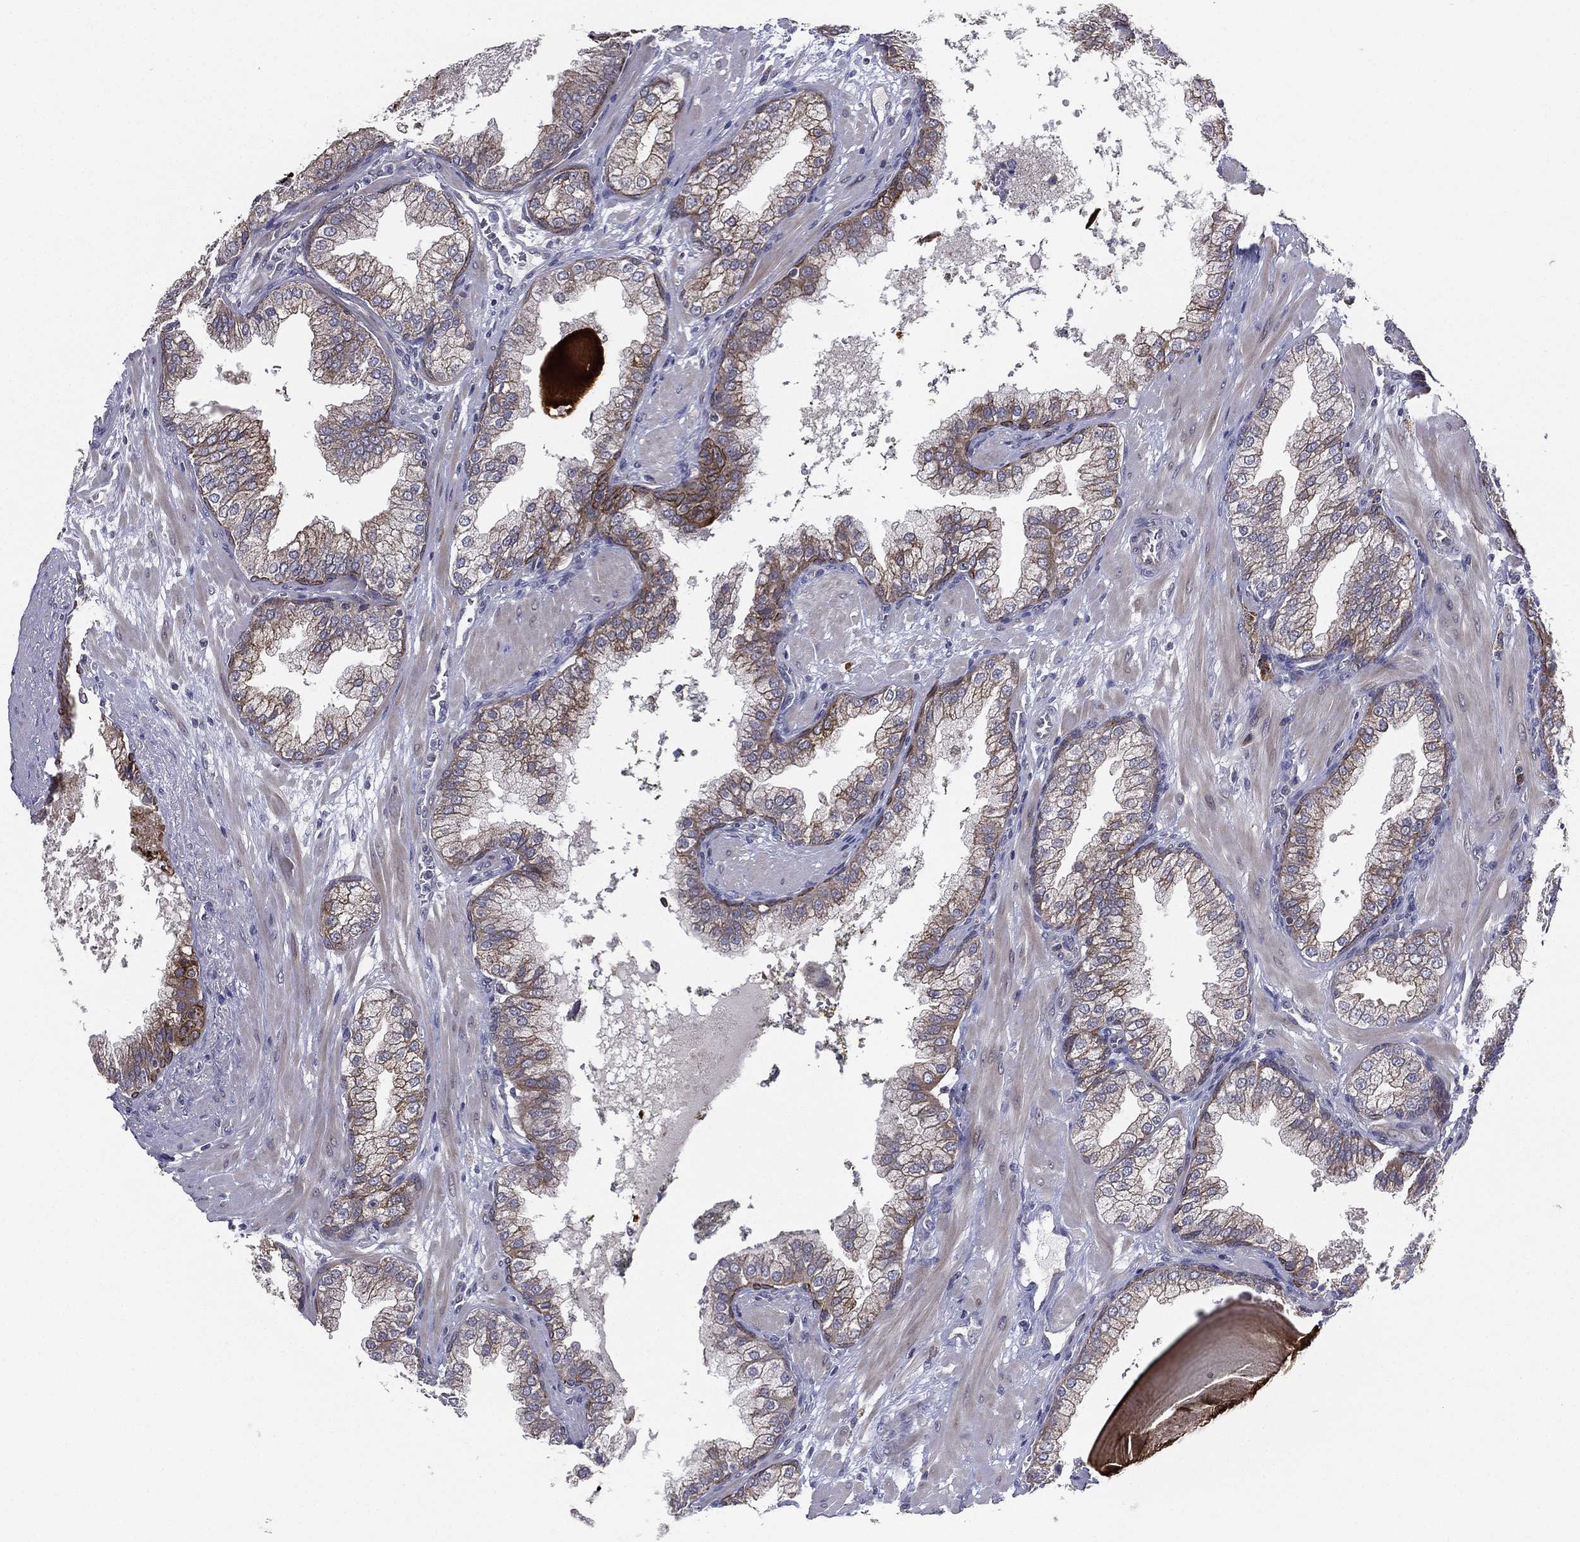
{"staining": {"intensity": "weak", "quantity": "25%-75%", "location": "cytoplasmic/membranous"}, "tissue": "prostate cancer", "cell_type": "Tumor cells", "image_type": "cancer", "snomed": [{"axis": "morphology", "description": "Adenocarcinoma, Low grade"}, {"axis": "topography", "description": "Prostate"}], "caption": "Immunohistochemistry (IHC) micrograph of human prostate low-grade adenocarcinoma stained for a protein (brown), which demonstrates low levels of weak cytoplasmic/membranous staining in approximately 25%-75% of tumor cells.", "gene": "KAT14", "patient": {"sex": "male", "age": 62}}